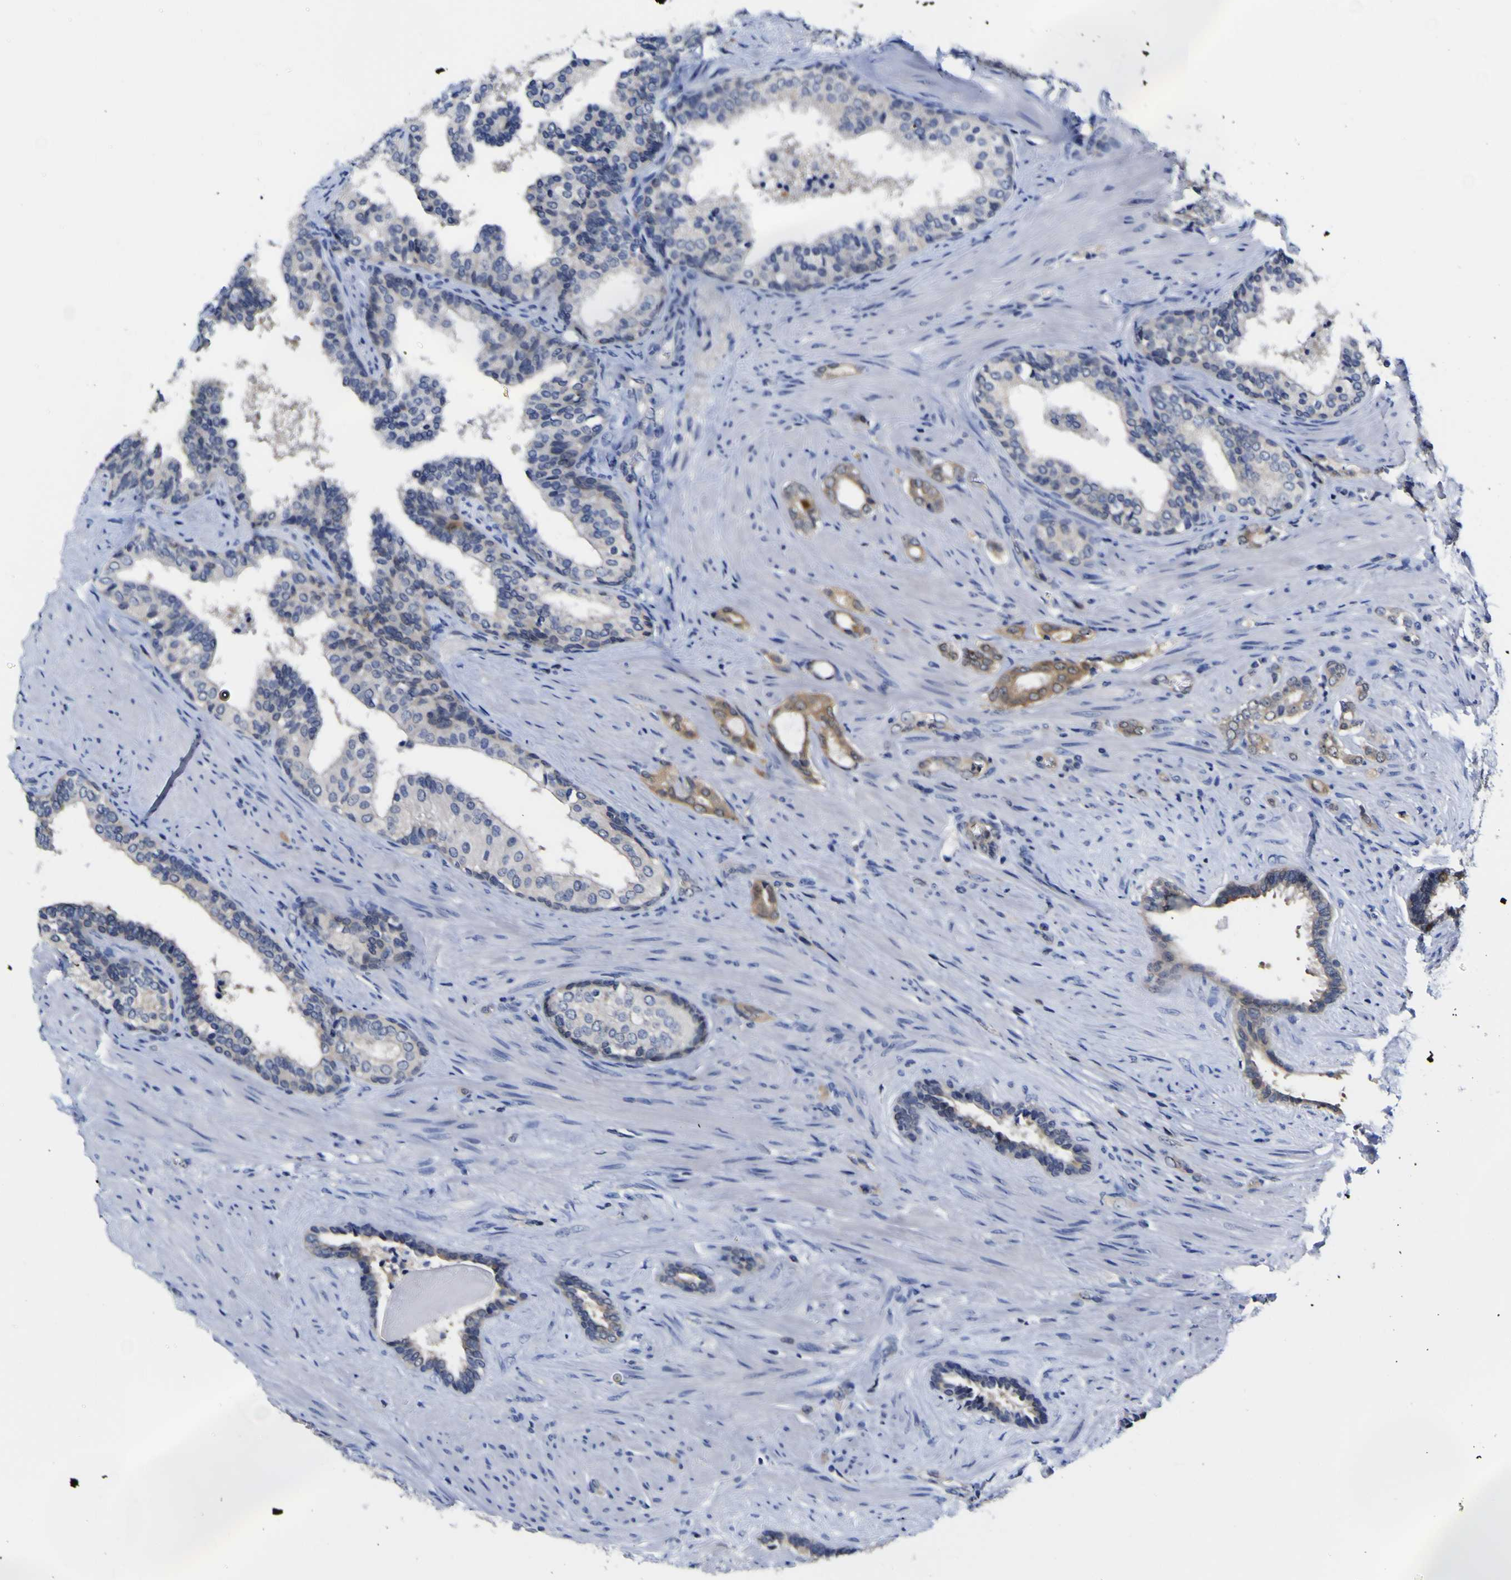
{"staining": {"intensity": "moderate", "quantity": "<25%", "location": "cytoplasmic/membranous"}, "tissue": "prostate cancer", "cell_type": "Tumor cells", "image_type": "cancer", "snomed": [{"axis": "morphology", "description": "Adenocarcinoma, Low grade"}, {"axis": "topography", "description": "Prostate"}], "caption": "Human prostate low-grade adenocarcinoma stained with a protein marker demonstrates moderate staining in tumor cells.", "gene": "CASP6", "patient": {"sex": "male", "age": 60}}